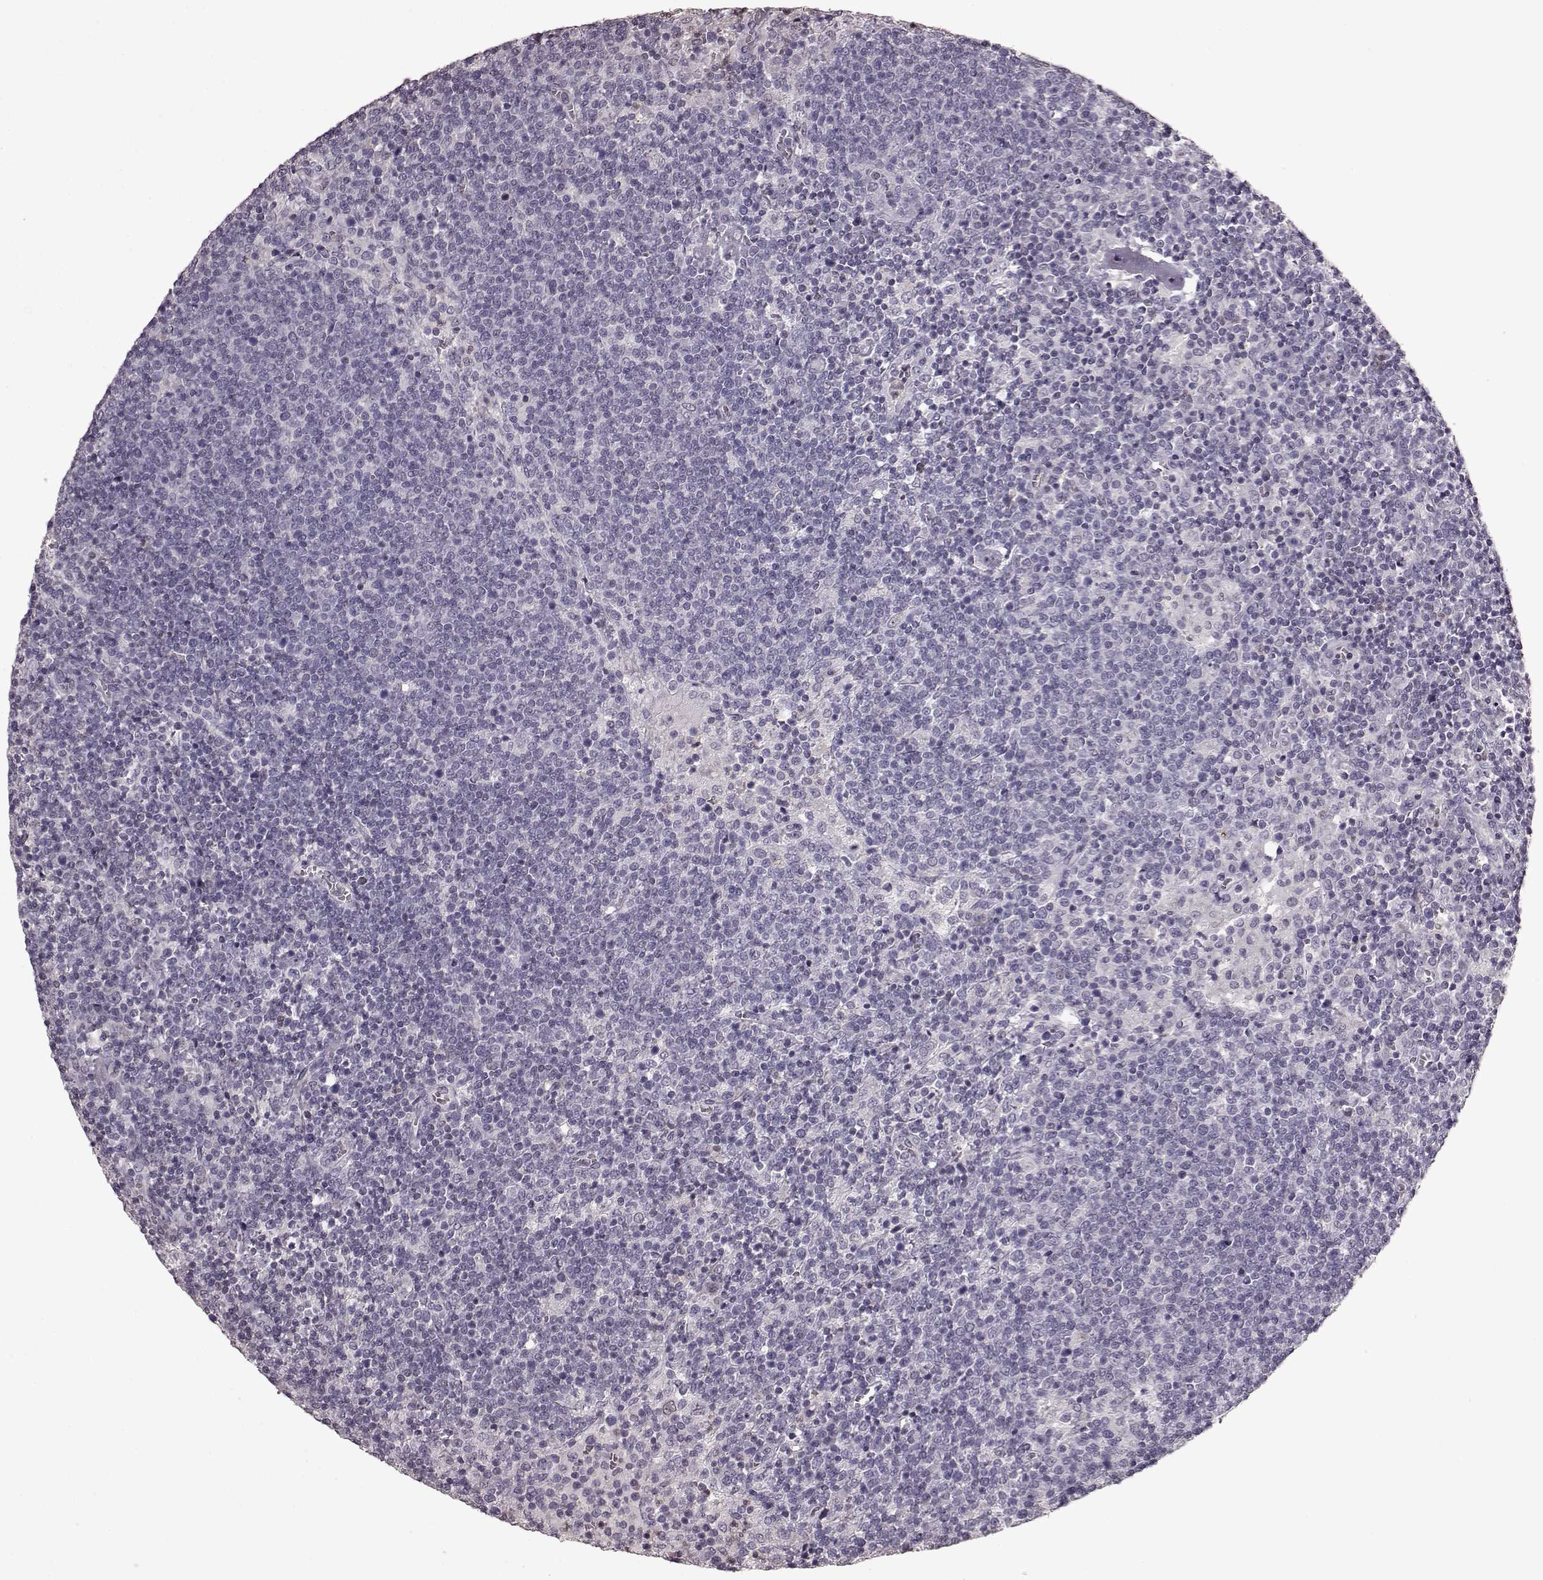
{"staining": {"intensity": "negative", "quantity": "none", "location": "none"}, "tissue": "lymphoma", "cell_type": "Tumor cells", "image_type": "cancer", "snomed": [{"axis": "morphology", "description": "Malignant lymphoma, non-Hodgkin's type, High grade"}, {"axis": "topography", "description": "Lymph node"}], "caption": "Immunohistochemistry photomicrograph of malignant lymphoma, non-Hodgkin's type (high-grade) stained for a protein (brown), which exhibits no expression in tumor cells.", "gene": "TSKS", "patient": {"sex": "male", "age": 61}}